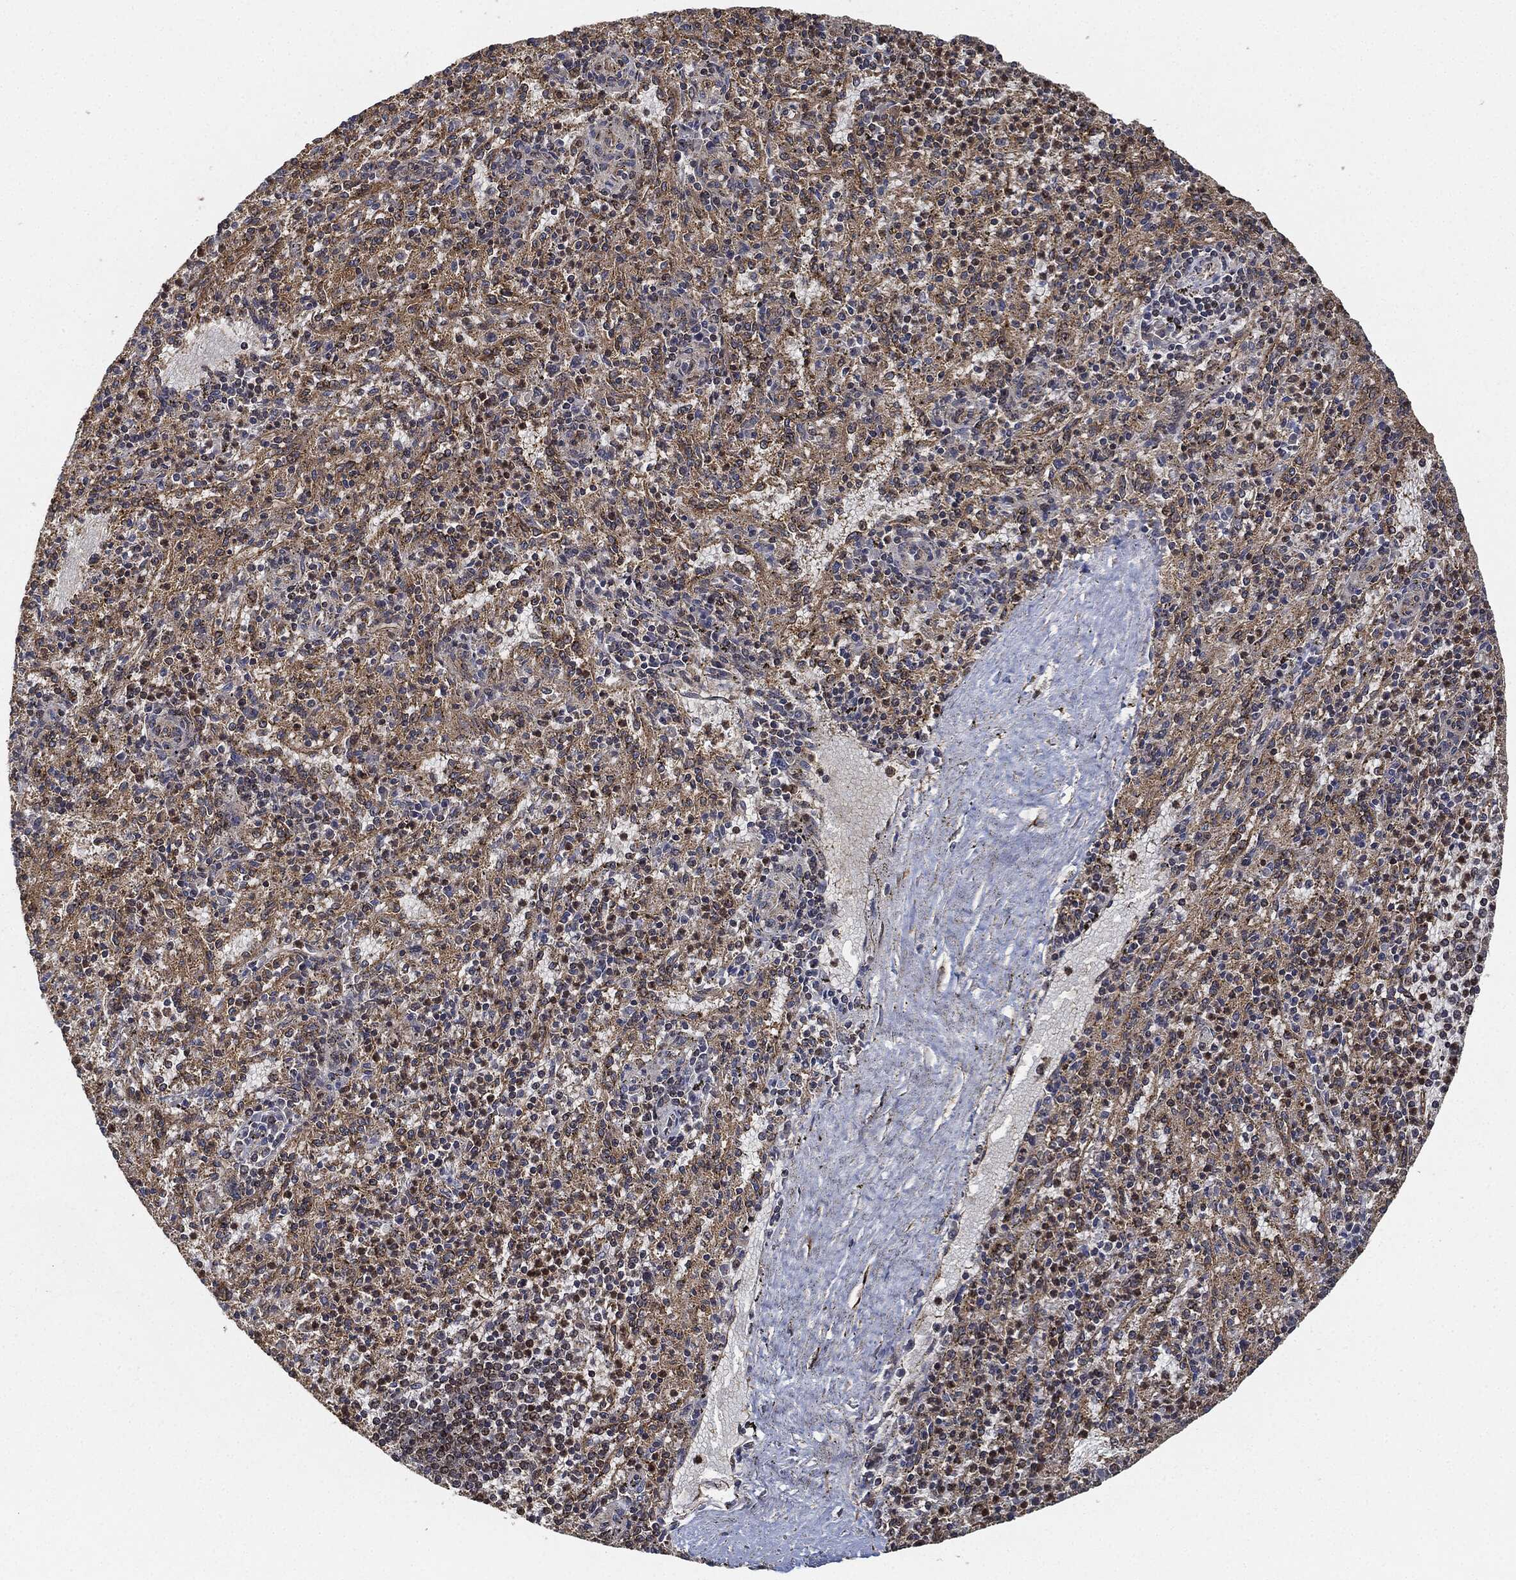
{"staining": {"intensity": "moderate", "quantity": "25%-75%", "location": "cytoplasmic/membranous"}, "tissue": "spleen", "cell_type": "Cells in red pulp", "image_type": "normal", "snomed": [{"axis": "morphology", "description": "Normal tissue, NOS"}, {"axis": "topography", "description": "Spleen"}], "caption": "This histopathology image demonstrates normal spleen stained with immunohistochemistry (IHC) to label a protein in brown. The cytoplasmic/membranous of cells in red pulp show moderate positivity for the protein. Nuclei are counter-stained blue.", "gene": "MAP3K3", "patient": {"sex": "male", "age": 60}}